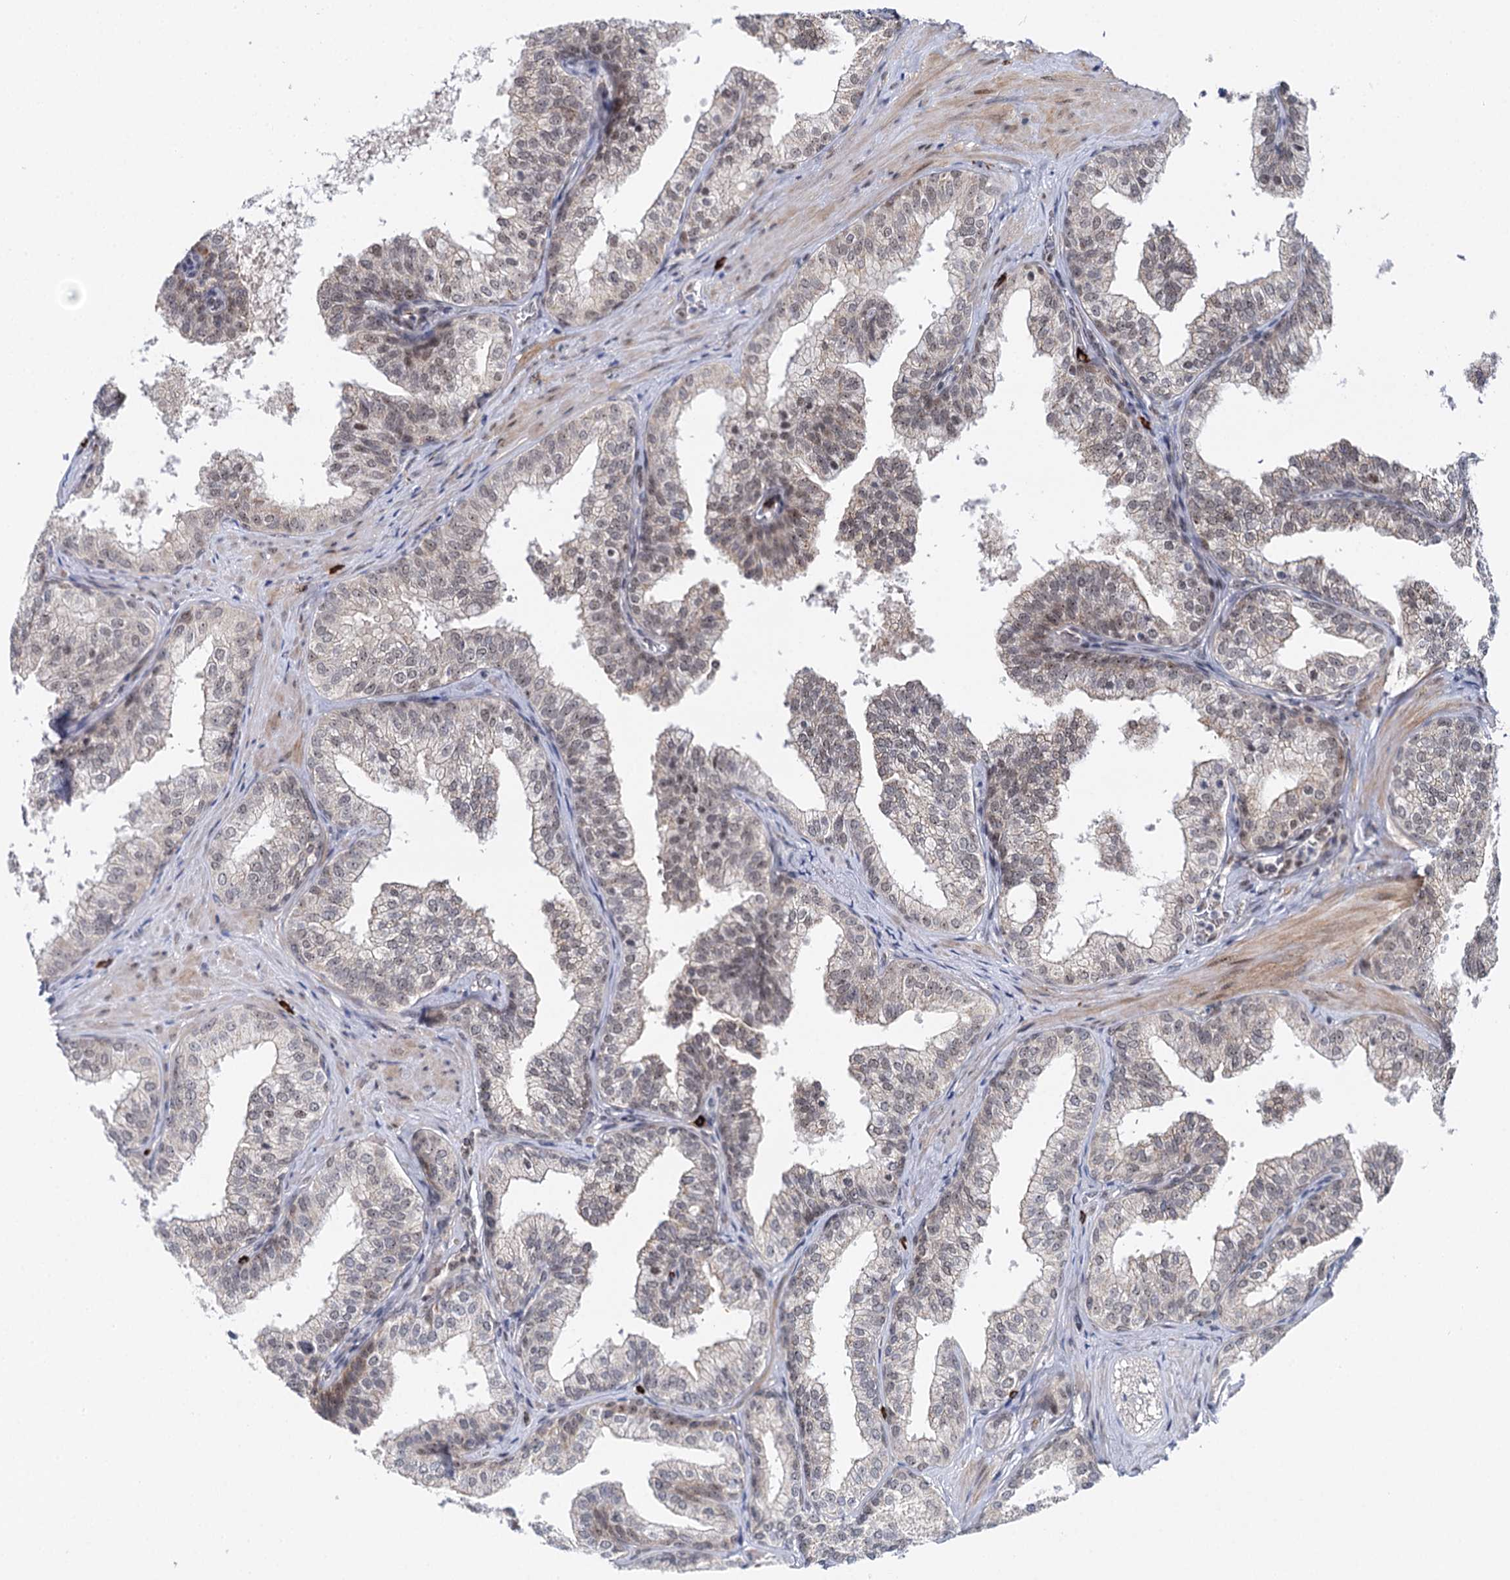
{"staining": {"intensity": "weak", "quantity": "<25%", "location": "cytoplasmic/membranous,nuclear"}, "tissue": "prostate", "cell_type": "Glandular cells", "image_type": "normal", "snomed": [{"axis": "morphology", "description": "Normal tissue, NOS"}, {"axis": "topography", "description": "Prostate"}], "caption": "Immunohistochemical staining of unremarkable prostate reveals no significant expression in glandular cells. The staining was performed using DAB to visualize the protein expression in brown, while the nuclei were stained in blue with hematoxylin (Magnification: 20x).", "gene": "BUD13", "patient": {"sex": "male", "age": 60}}